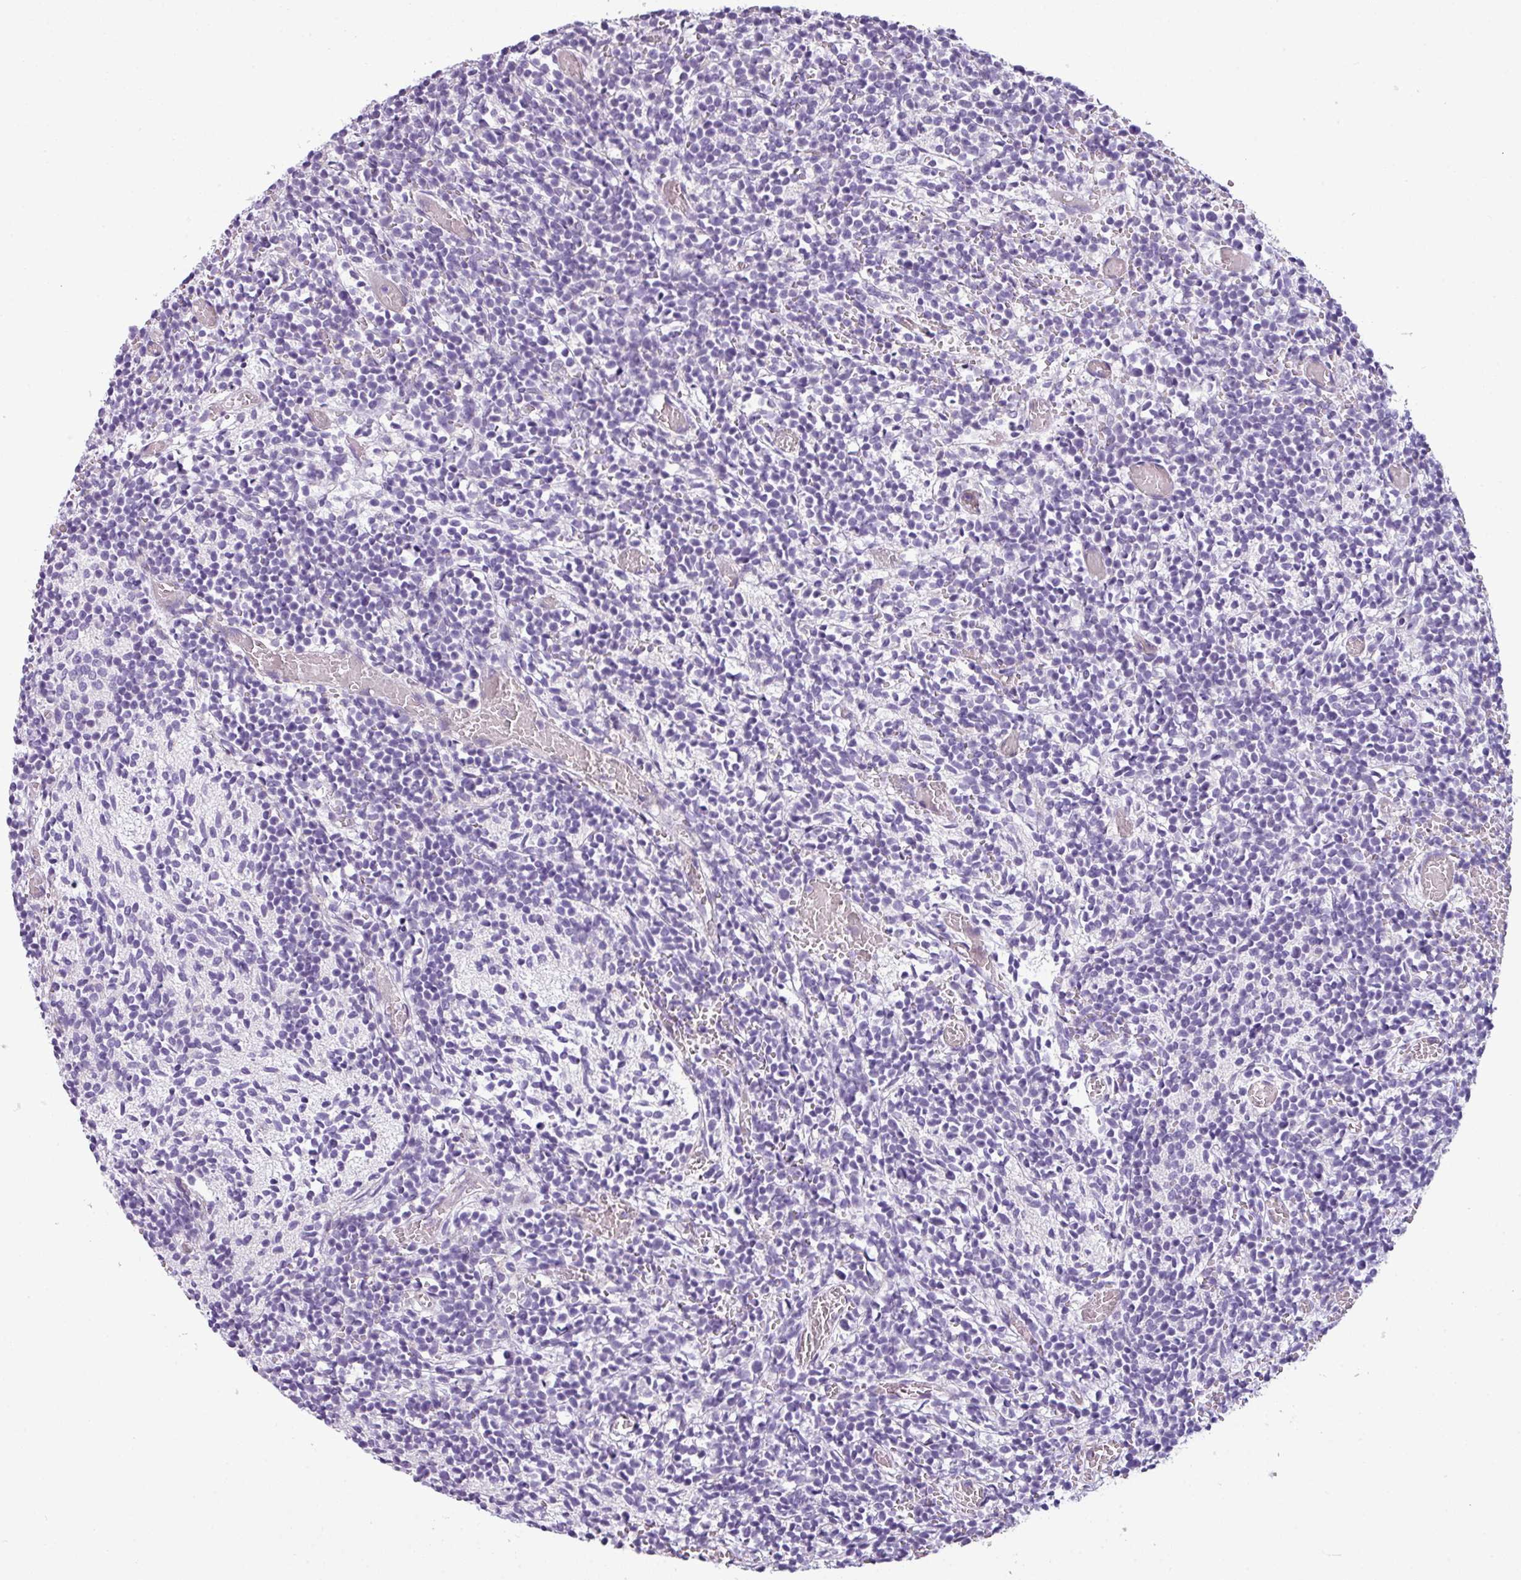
{"staining": {"intensity": "negative", "quantity": "none", "location": "none"}, "tissue": "glioma", "cell_type": "Tumor cells", "image_type": "cancer", "snomed": [{"axis": "morphology", "description": "Glioma, malignant, Low grade"}, {"axis": "topography", "description": "Brain"}], "caption": "Protein analysis of low-grade glioma (malignant) displays no significant positivity in tumor cells. The staining was performed using DAB to visualize the protein expression in brown, while the nuclei were stained in blue with hematoxylin (Magnification: 20x).", "gene": "TOR1AIP2", "patient": {"sex": "female", "age": 1}}